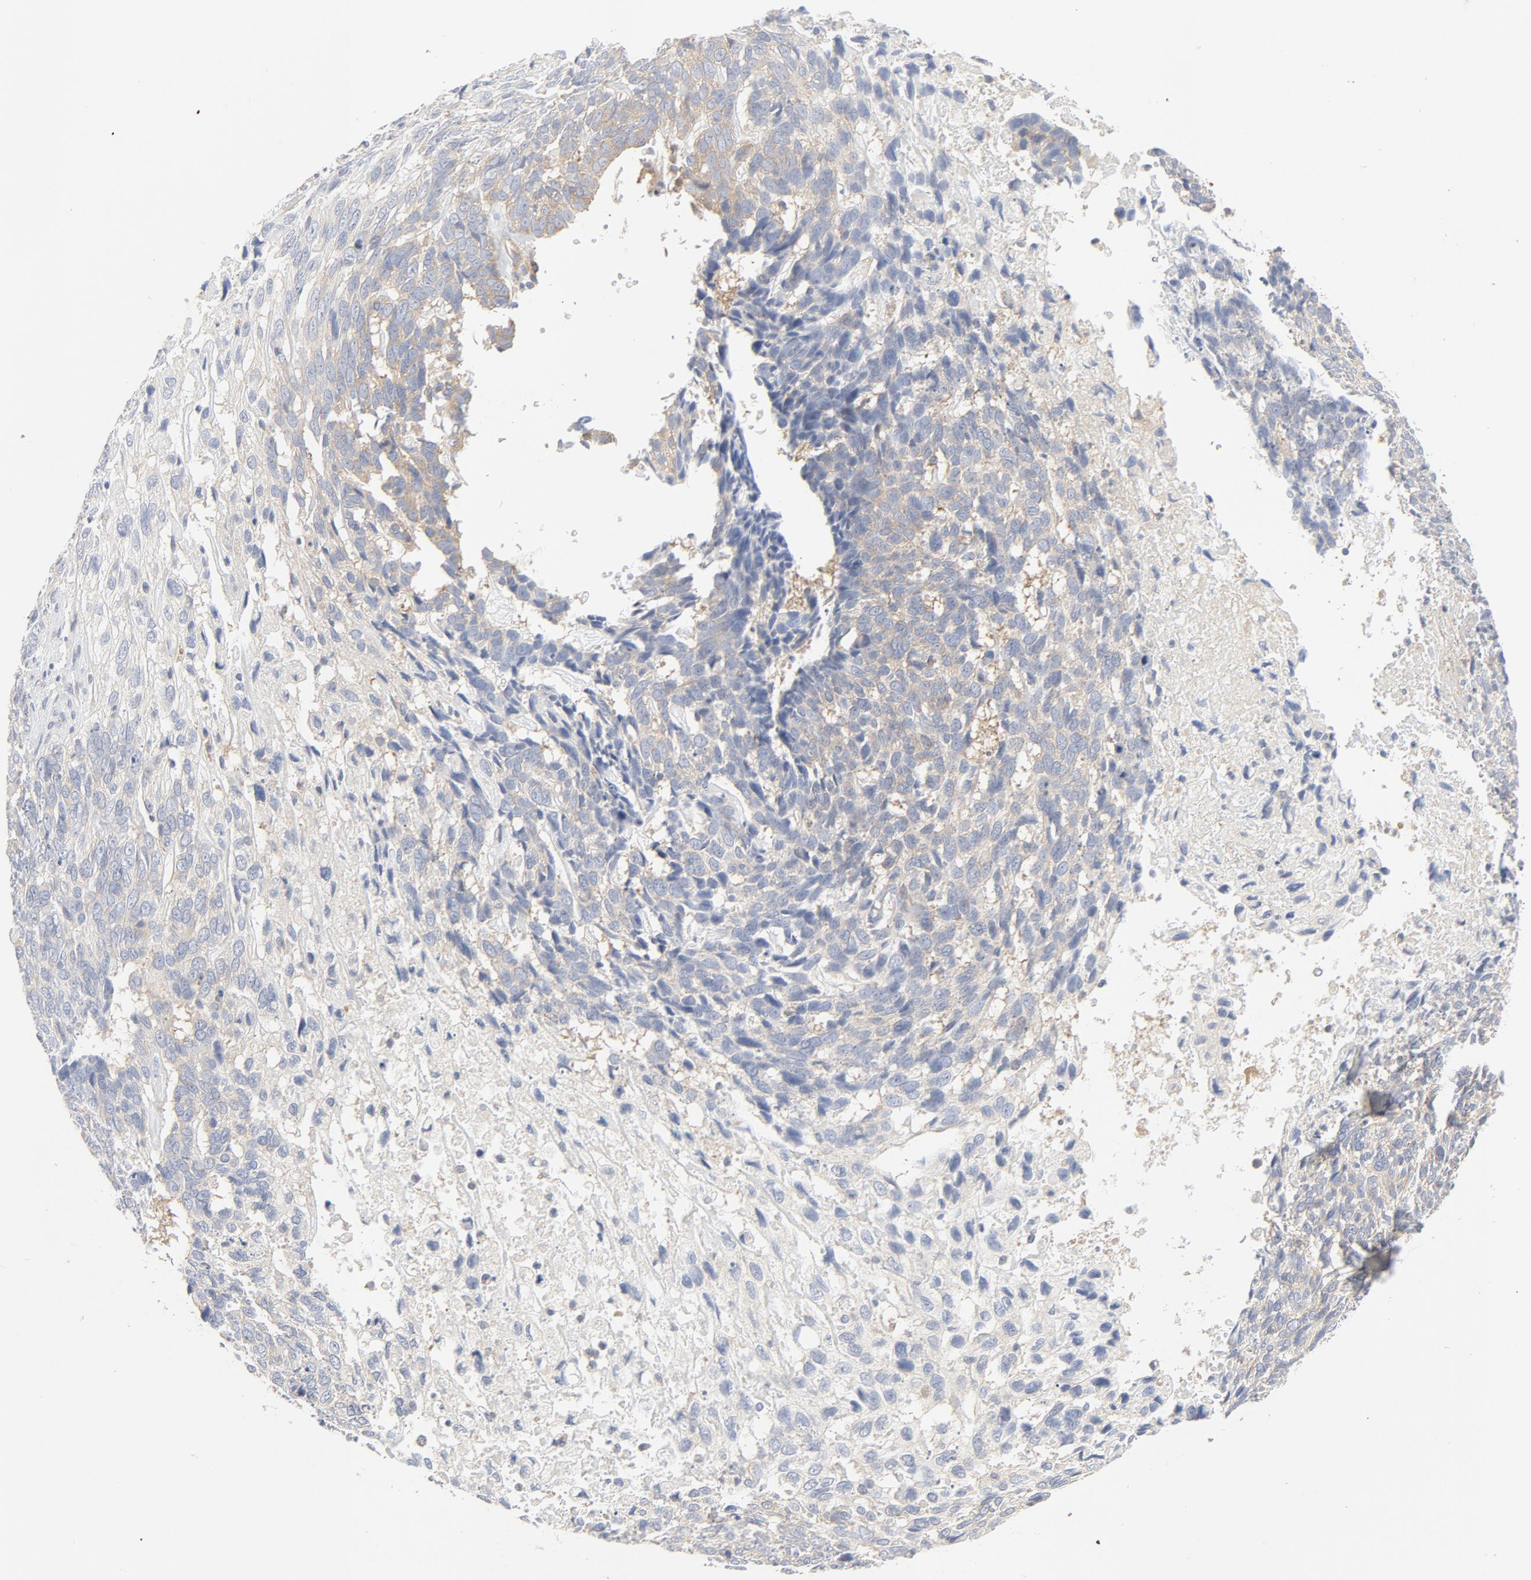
{"staining": {"intensity": "weak", "quantity": "25%-75%", "location": "cytoplasmic/membranous"}, "tissue": "skin cancer", "cell_type": "Tumor cells", "image_type": "cancer", "snomed": [{"axis": "morphology", "description": "Basal cell carcinoma"}, {"axis": "topography", "description": "Skin"}], "caption": "Skin basal cell carcinoma tissue exhibits weak cytoplasmic/membranous positivity in approximately 25%-75% of tumor cells", "gene": "RABEP1", "patient": {"sex": "male", "age": 72}}